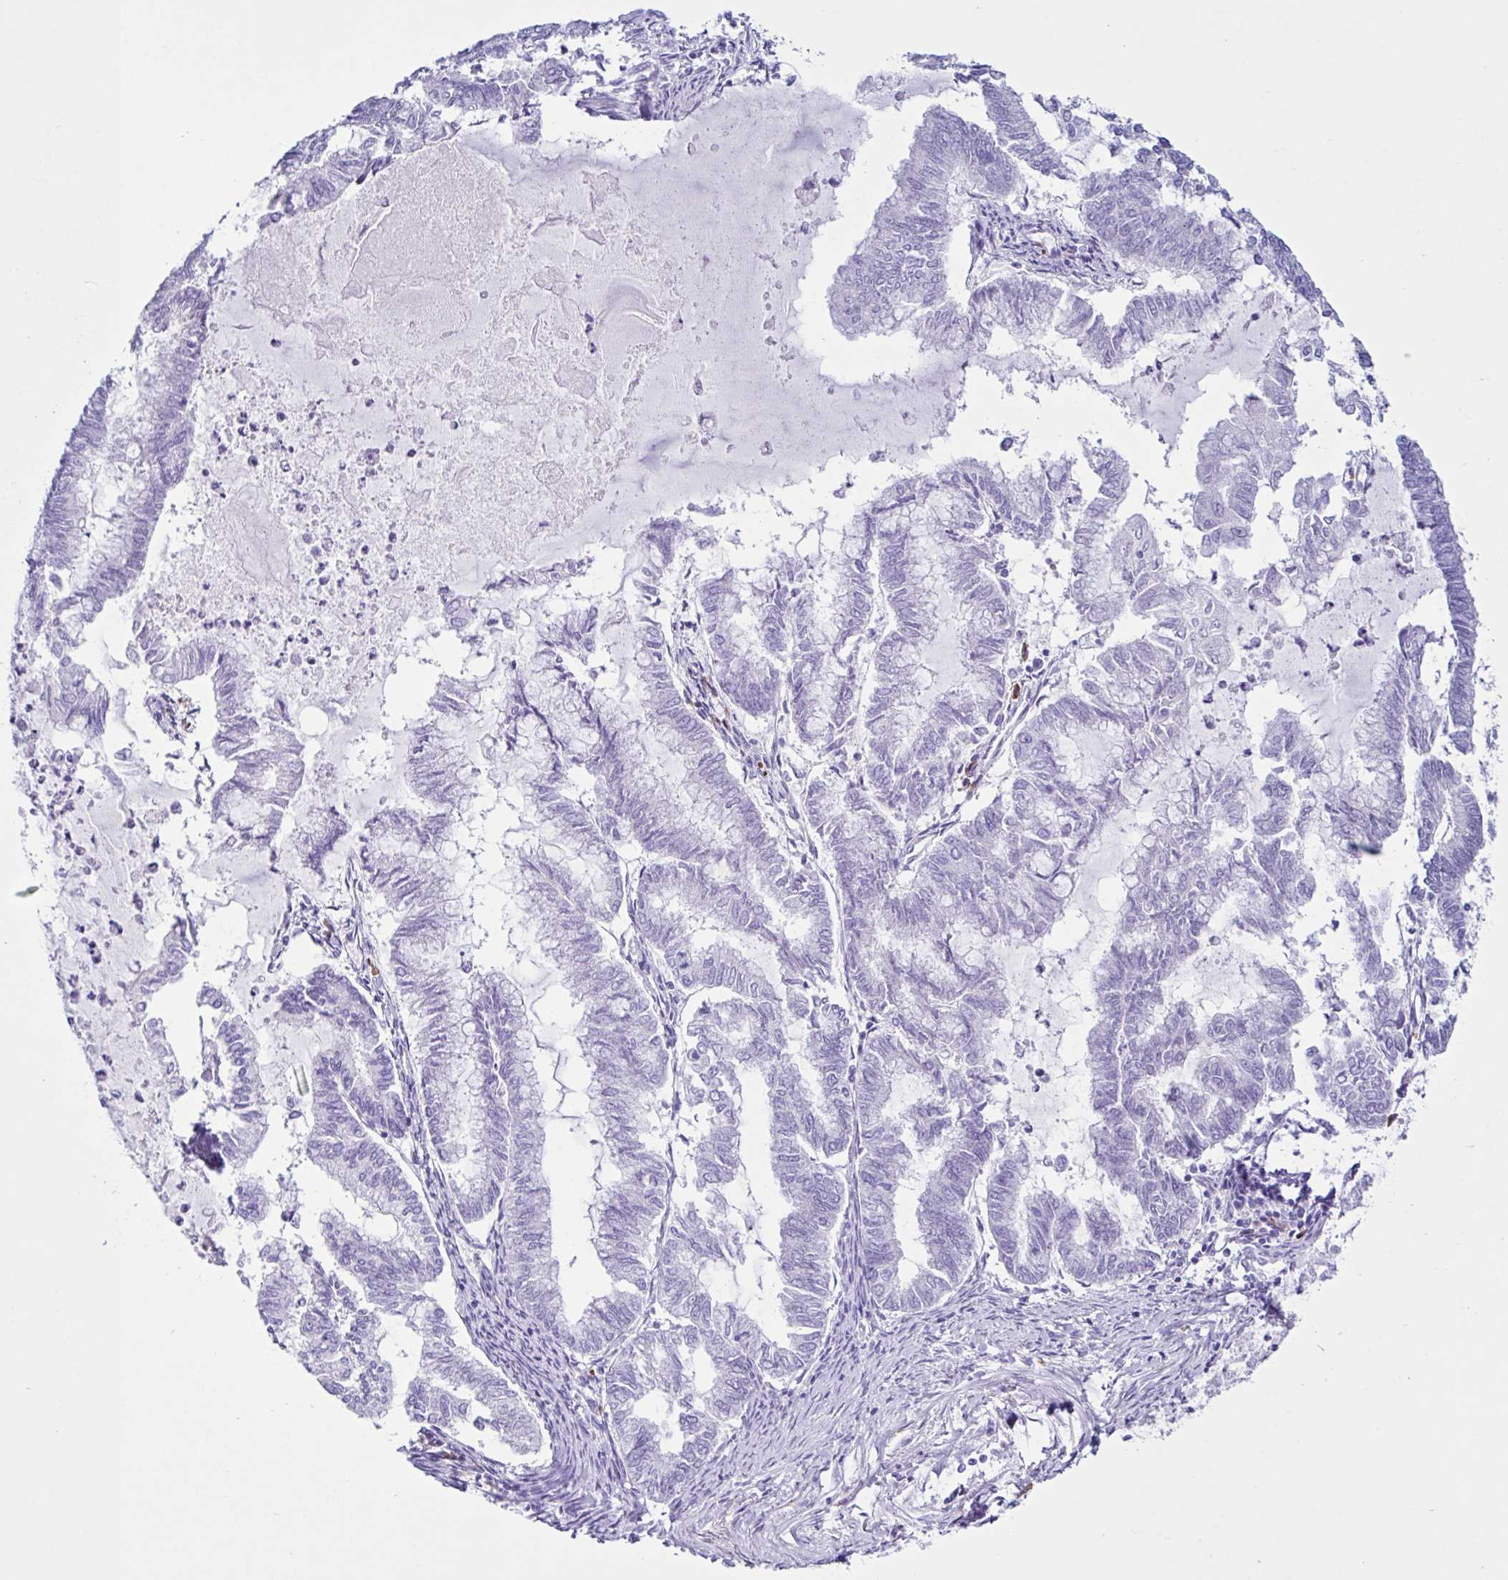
{"staining": {"intensity": "negative", "quantity": "none", "location": "none"}, "tissue": "endometrial cancer", "cell_type": "Tumor cells", "image_type": "cancer", "snomed": [{"axis": "morphology", "description": "Adenocarcinoma, NOS"}, {"axis": "topography", "description": "Endometrium"}], "caption": "DAB (3,3'-diaminobenzidine) immunohistochemical staining of human endometrial adenocarcinoma shows no significant staining in tumor cells.", "gene": "PIGF", "patient": {"sex": "female", "age": 79}}